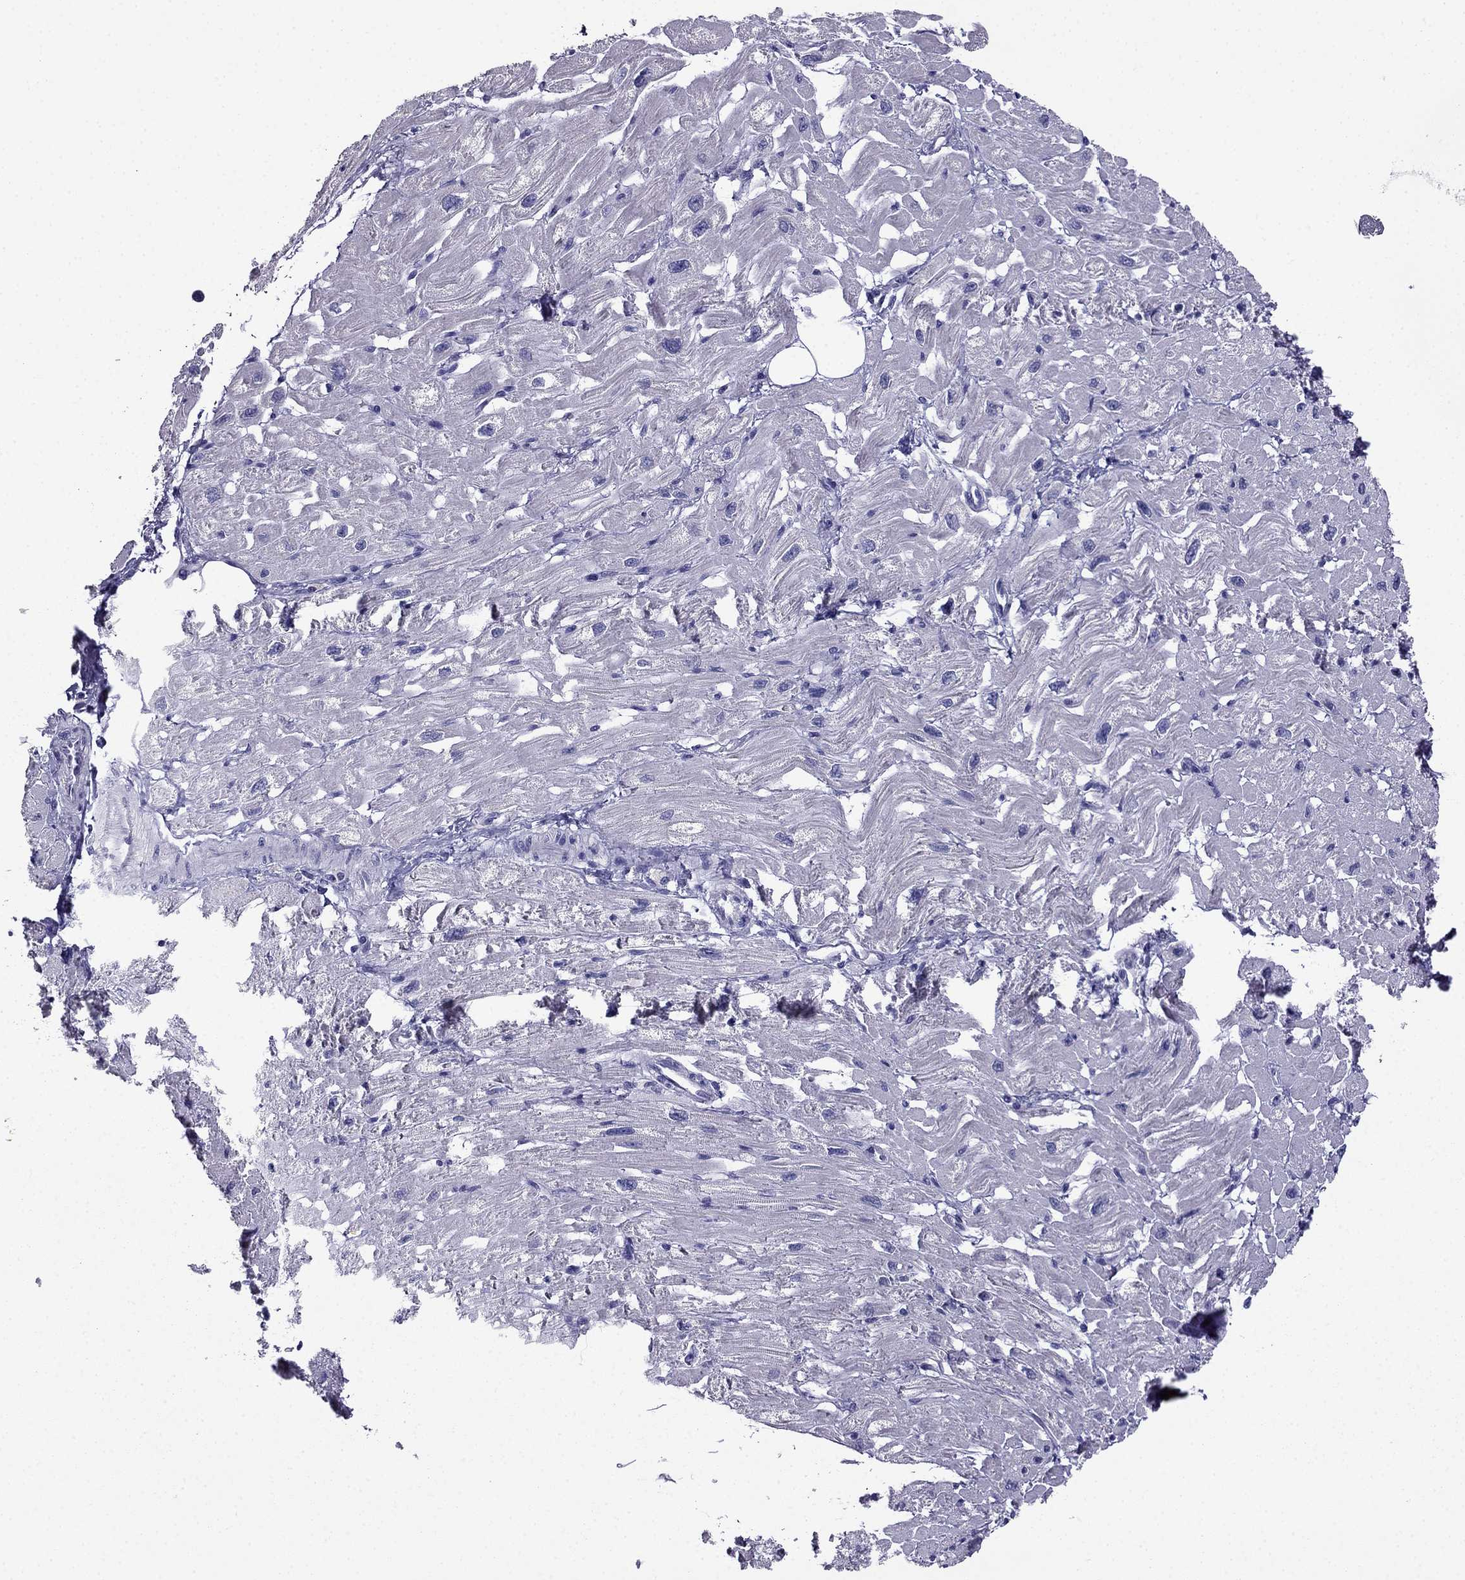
{"staining": {"intensity": "negative", "quantity": "none", "location": "none"}, "tissue": "heart muscle", "cell_type": "Cardiomyocytes", "image_type": "normal", "snomed": [{"axis": "morphology", "description": "Normal tissue, NOS"}, {"axis": "topography", "description": "Heart"}], "caption": "DAB (3,3'-diaminobenzidine) immunohistochemical staining of benign heart muscle shows no significant expression in cardiomyocytes.", "gene": "SCNN1D", "patient": {"sex": "male", "age": 66}}